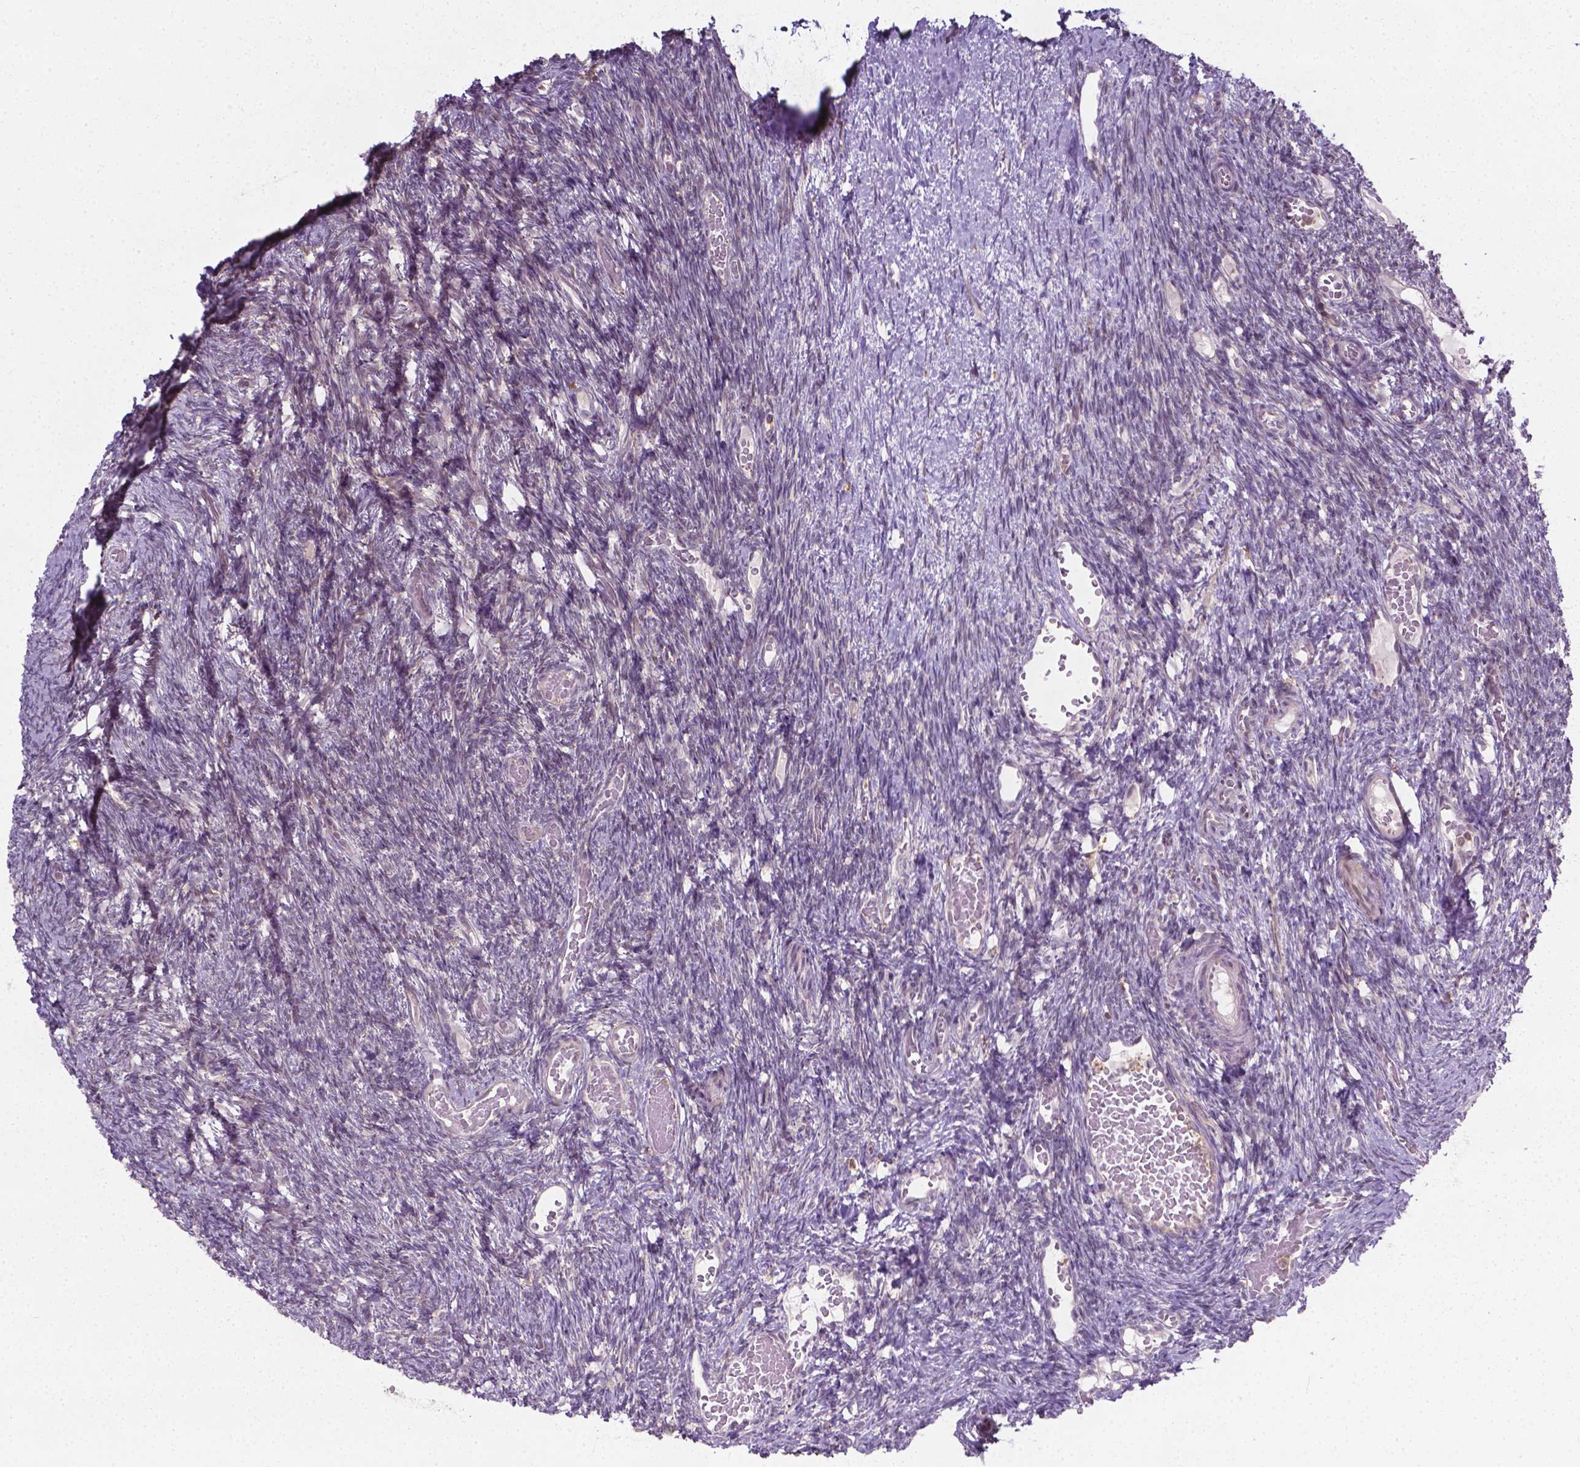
{"staining": {"intensity": "negative", "quantity": "none", "location": "none"}, "tissue": "ovary", "cell_type": "Follicle cells", "image_type": "normal", "snomed": [{"axis": "morphology", "description": "Normal tissue, NOS"}, {"axis": "topography", "description": "Ovary"}], "caption": "High magnification brightfield microscopy of unremarkable ovary stained with DAB (brown) and counterstained with hematoxylin (blue): follicle cells show no significant positivity.", "gene": "PRAG1", "patient": {"sex": "female", "age": 39}}